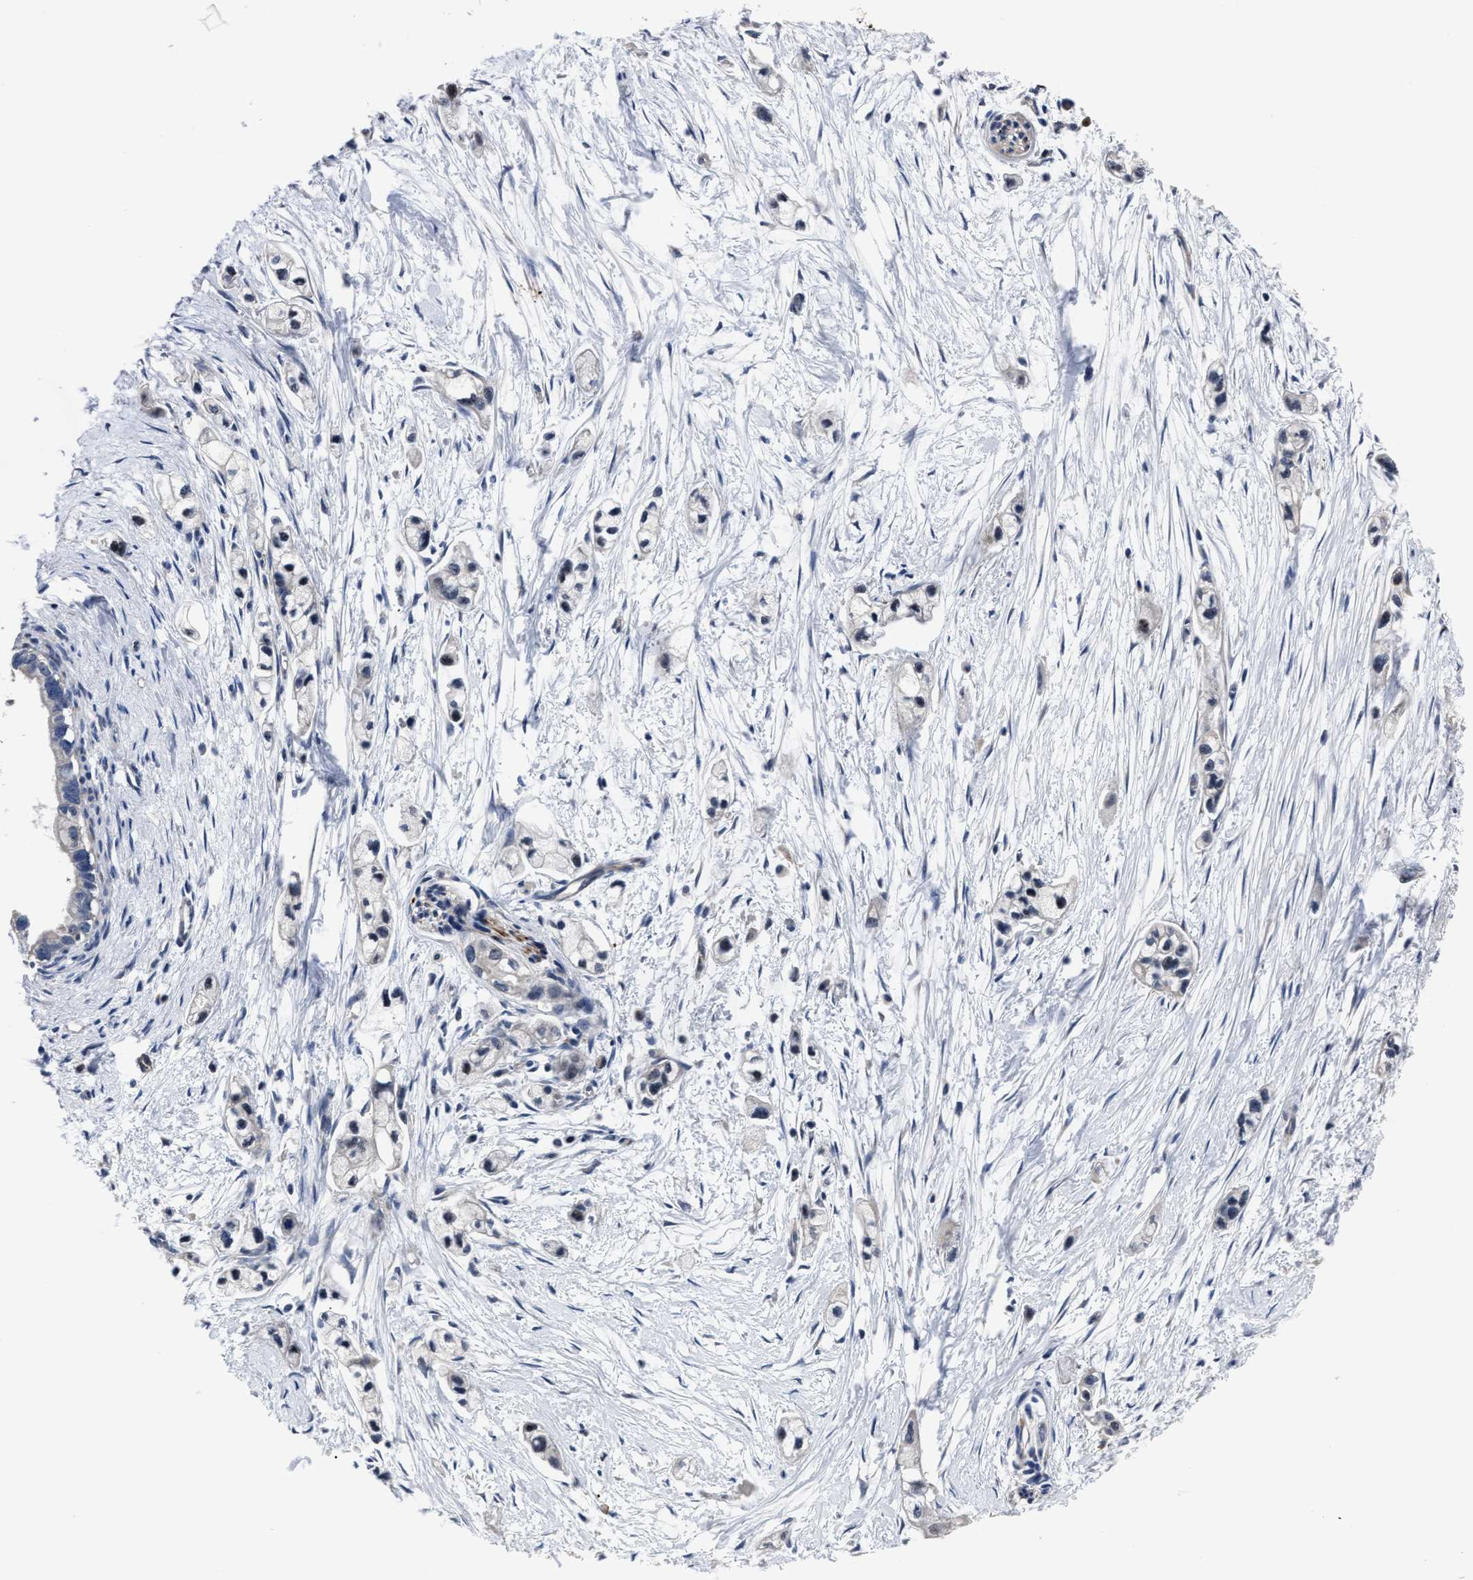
{"staining": {"intensity": "negative", "quantity": "none", "location": "none"}, "tissue": "pancreatic cancer", "cell_type": "Tumor cells", "image_type": "cancer", "snomed": [{"axis": "morphology", "description": "Adenocarcinoma, NOS"}, {"axis": "topography", "description": "Pancreas"}], "caption": "Immunohistochemical staining of pancreatic cancer displays no significant positivity in tumor cells.", "gene": "RSBN1L", "patient": {"sex": "male", "age": 74}}